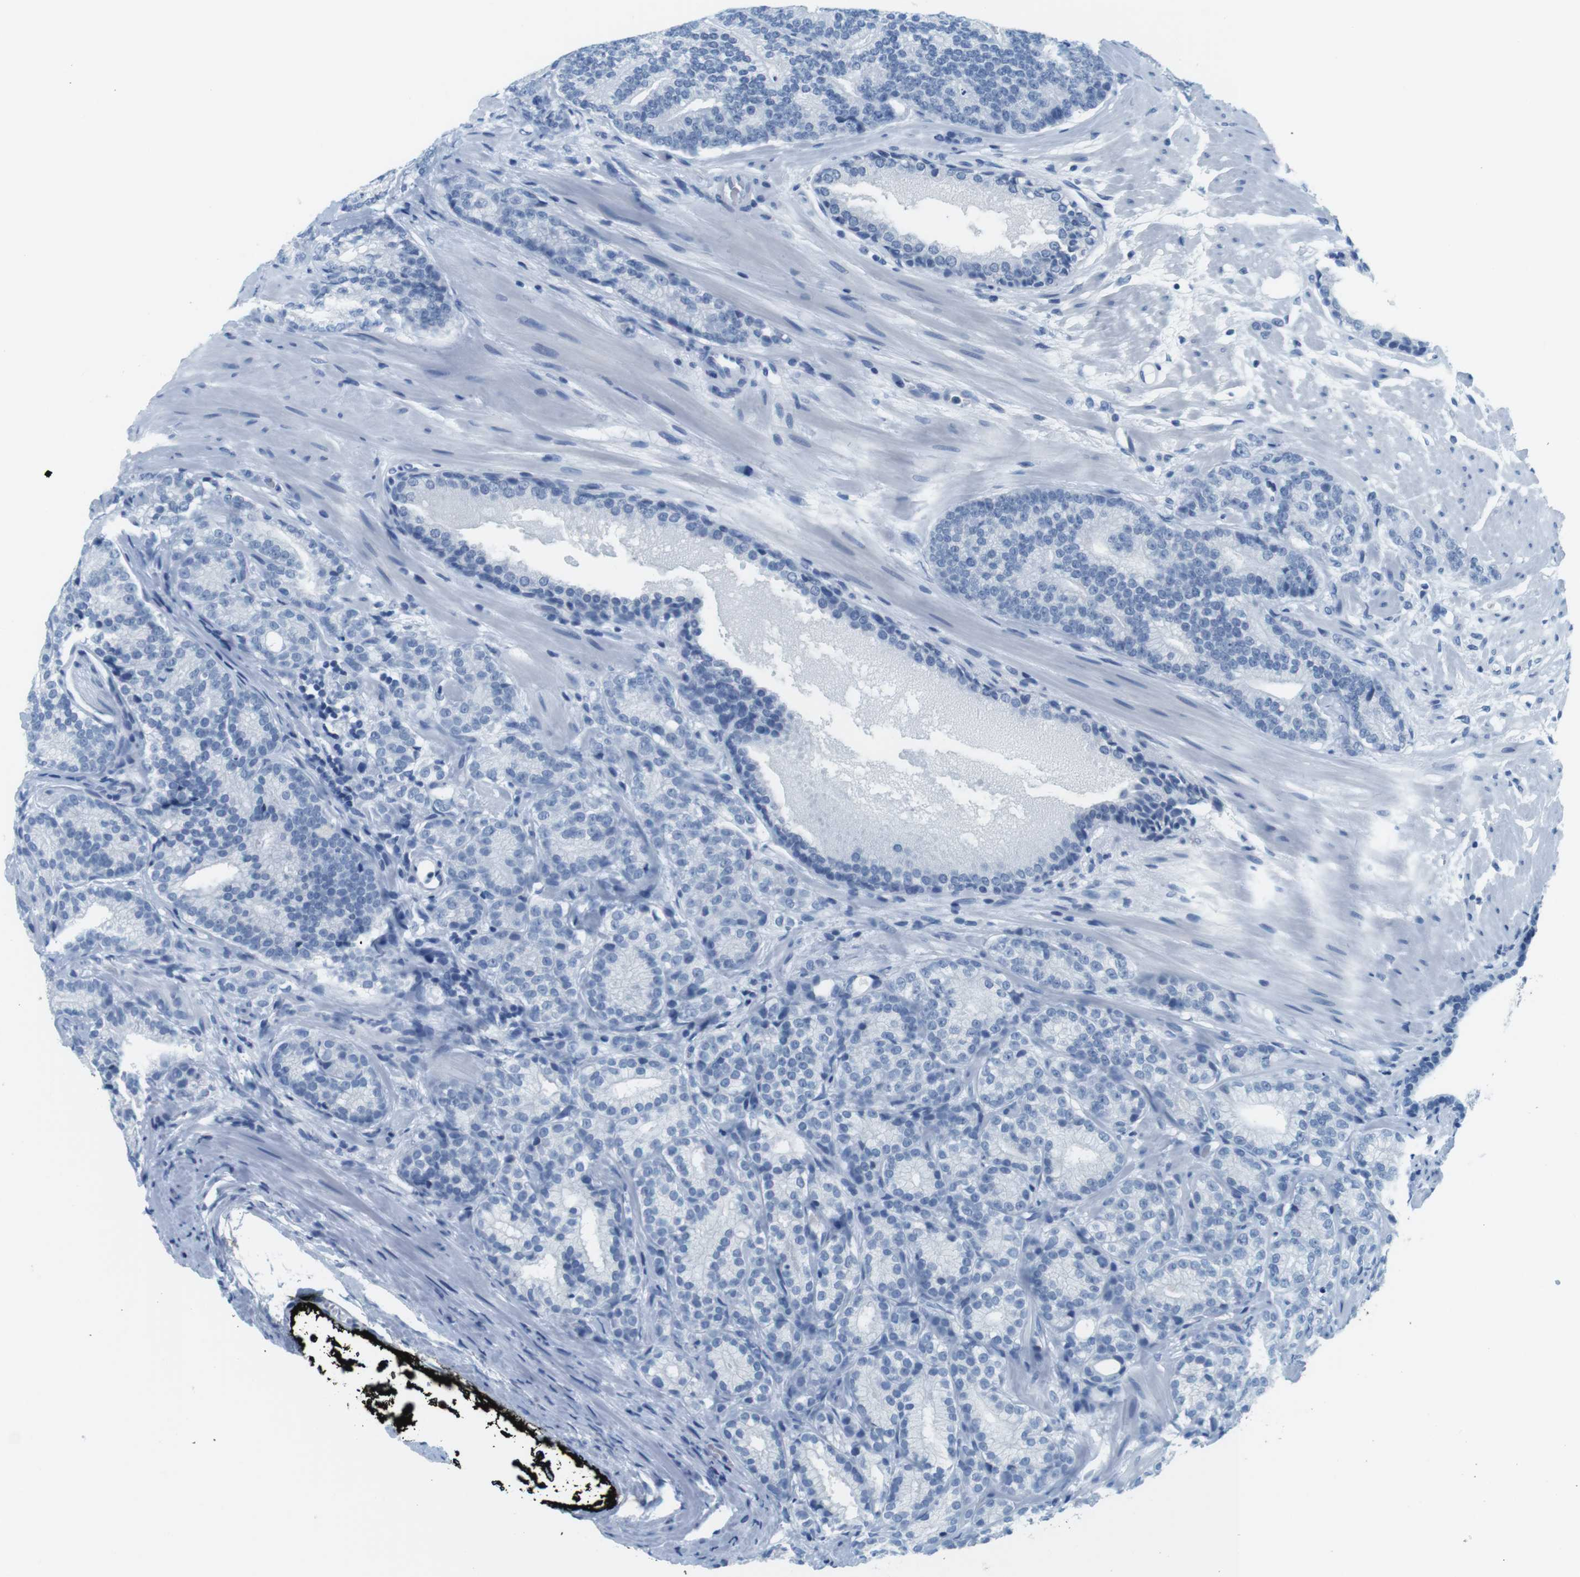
{"staining": {"intensity": "negative", "quantity": "none", "location": "none"}, "tissue": "prostate cancer", "cell_type": "Tumor cells", "image_type": "cancer", "snomed": [{"axis": "morphology", "description": "Adenocarcinoma, High grade"}, {"axis": "topography", "description": "Prostate"}], "caption": "Immunohistochemical staining of prostate high-grade adenocarcinoma reveals no significant staining in tumor cells. The staining was performed using DAB (3,3'-diaminobenzidine) to visualize the protein expression in brown, while the nuclei were stained in blue with hematoxylin (Magnification: 20x).", "gene": "CYP2C9", "patient": {"sex": "male", "age": 61}}